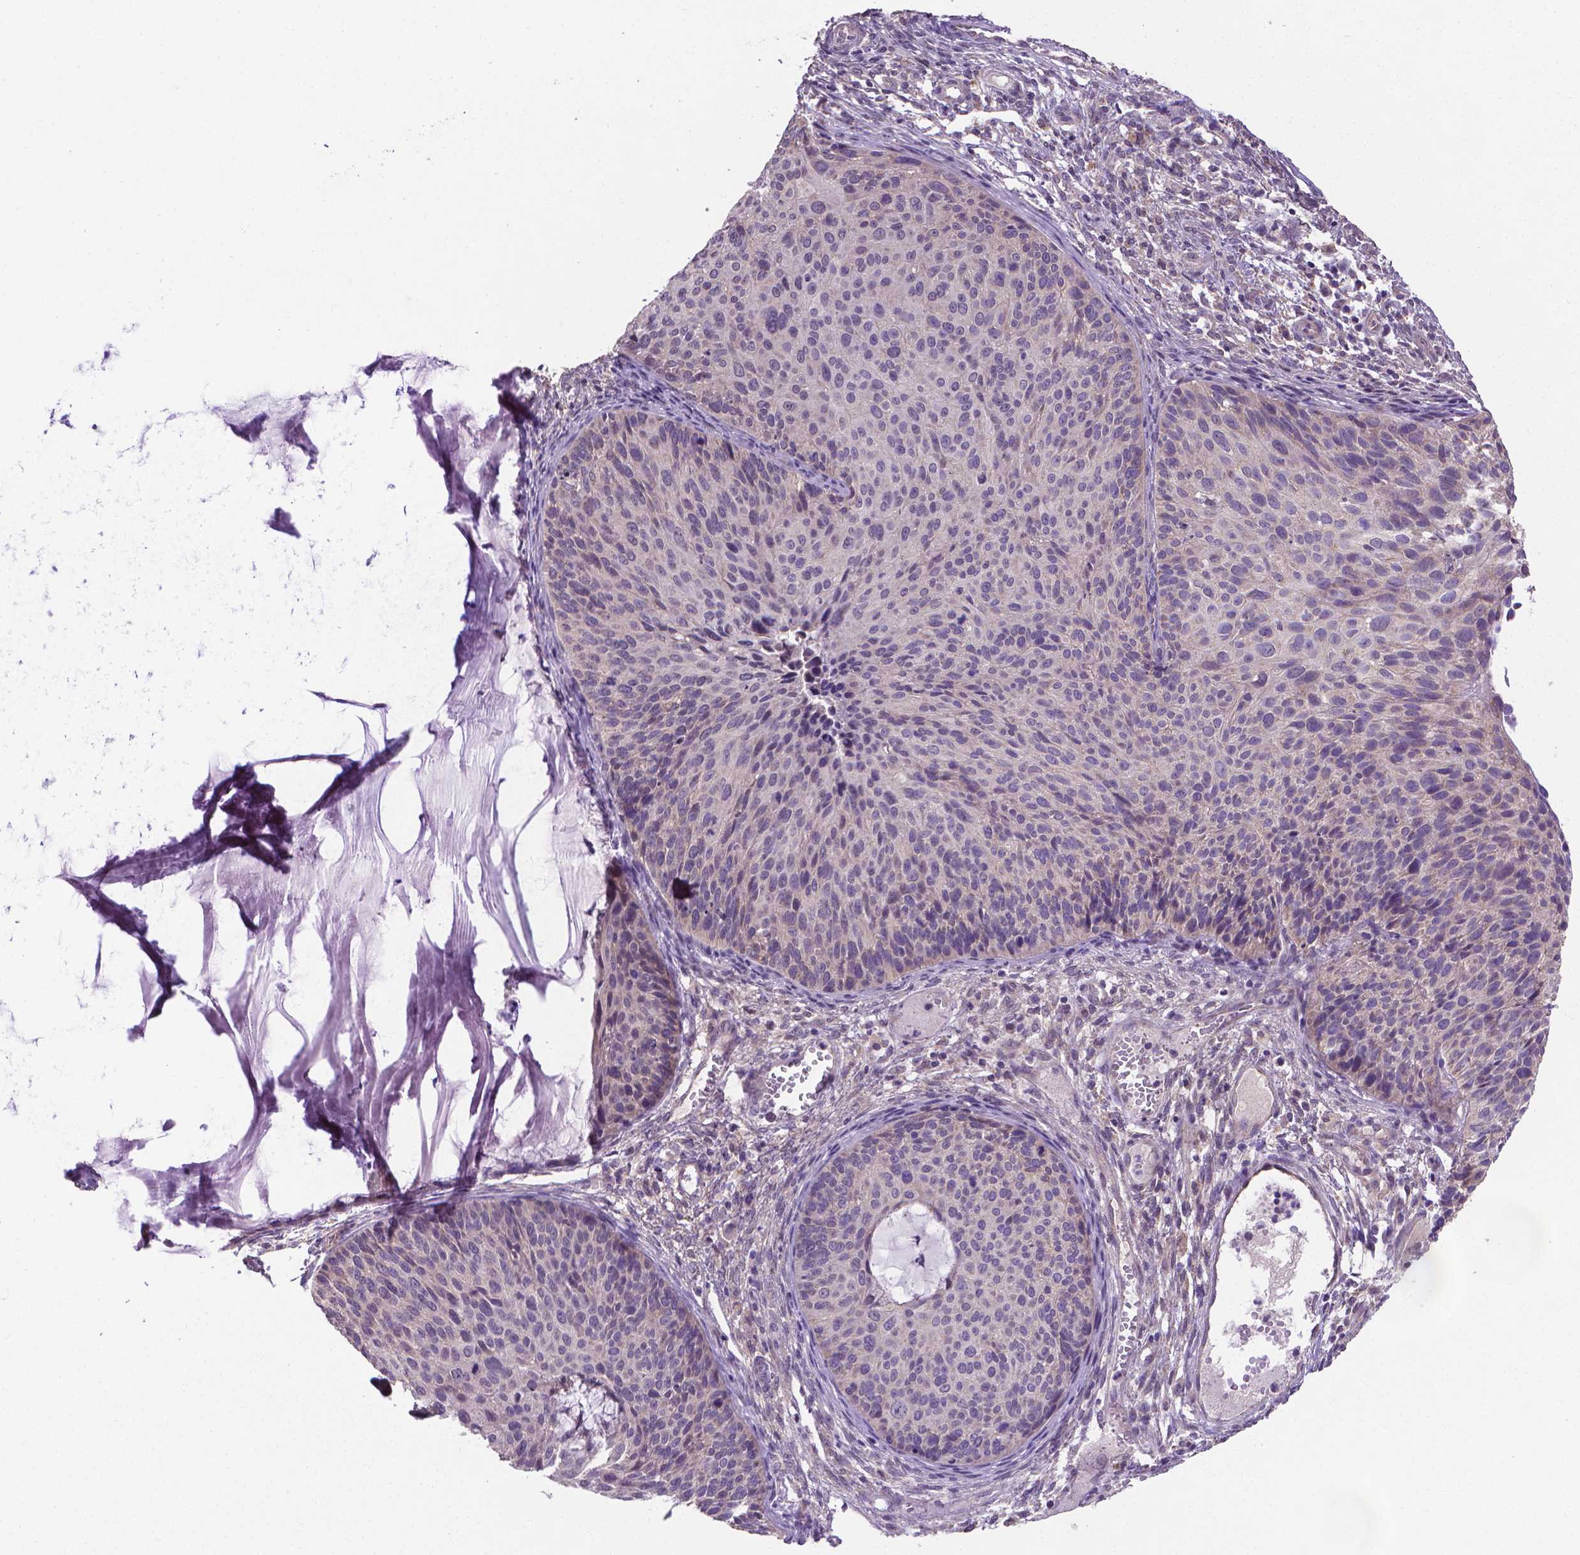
{"staining": {"intensity": "weak", "quantity": "<25%", "location": "cytoplasmic/membranous"}, "tissue": "cervical cancer", "cell_type": "Tumor cells", "image_type": "cancer", "snomed": [{"axis": "morphology", "description": "Squamous cell carcinoma, NOS"}, {"axis": "topography", "description": "Cervix"}], "caption": "Protein analysis of squamous cell carcinoma (cervical) shows no significant expression in tumor cells. The staining was performed using DAB to visualize the protein expression in brown, while the nuclei were stained in blue with hematoxylin (Magnification: 20x).", "gene": "GPR63", "patient": {"sex": "female", "age": 36}}